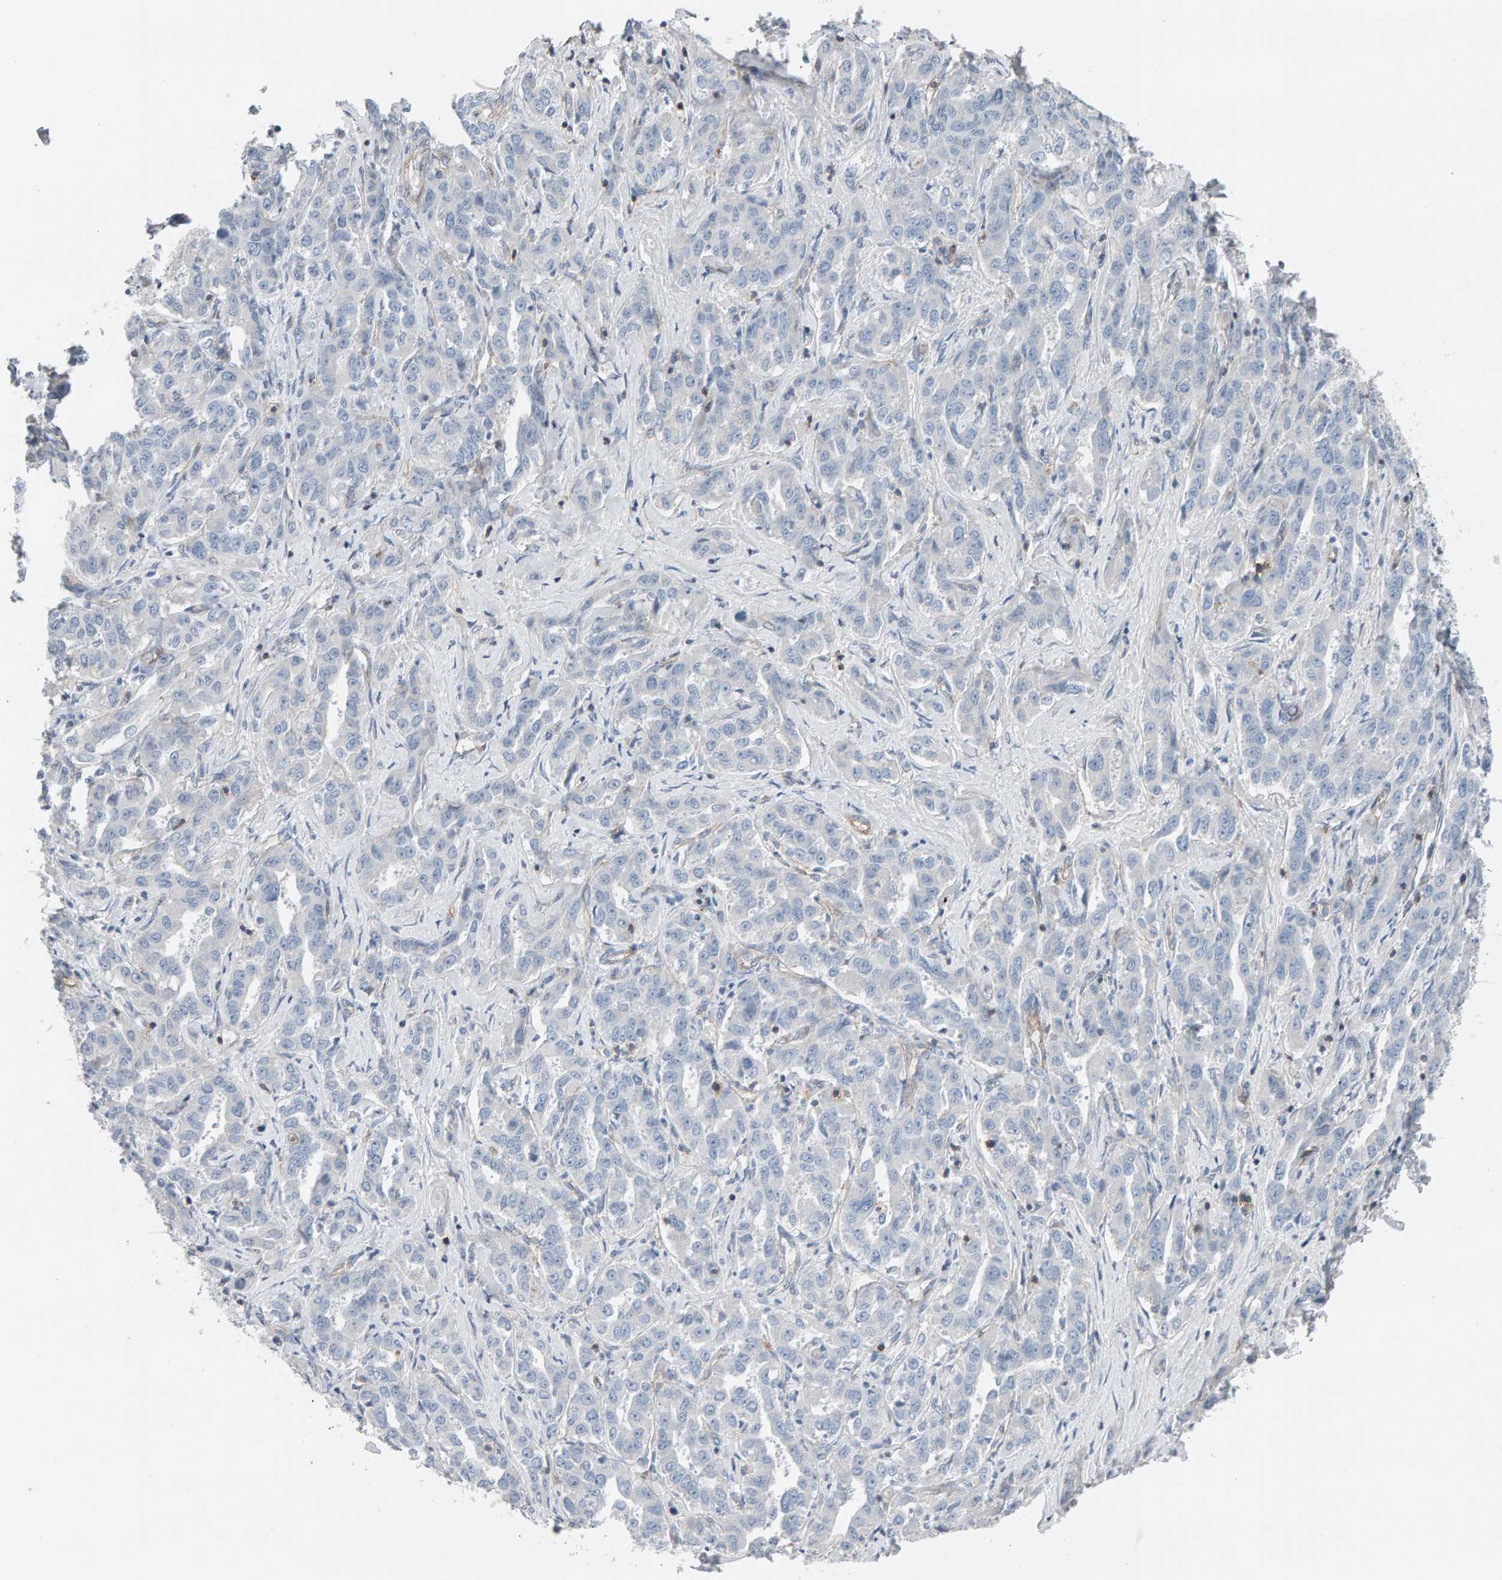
{"staining": {"intensity": "negative", "quantity": "none", "location": "none"}, "tissue": "liver cancer", "cell_type": "Tumor cells", "image_type": "cancer", "snomed": [{"axis": "morphology", "description": "Cholangiocarcinoma"}, {"axis": "topography", "description": "Liver"}], "caption": "An immunohistochemistry micrograph of liver cancer (cholangiocarcinoma) is shown. There is no staining in tumor cells of liver cancer (cholangiocarcinoma).", "gene": "FYN", "patient": {"sex": "male", "age": 59}}